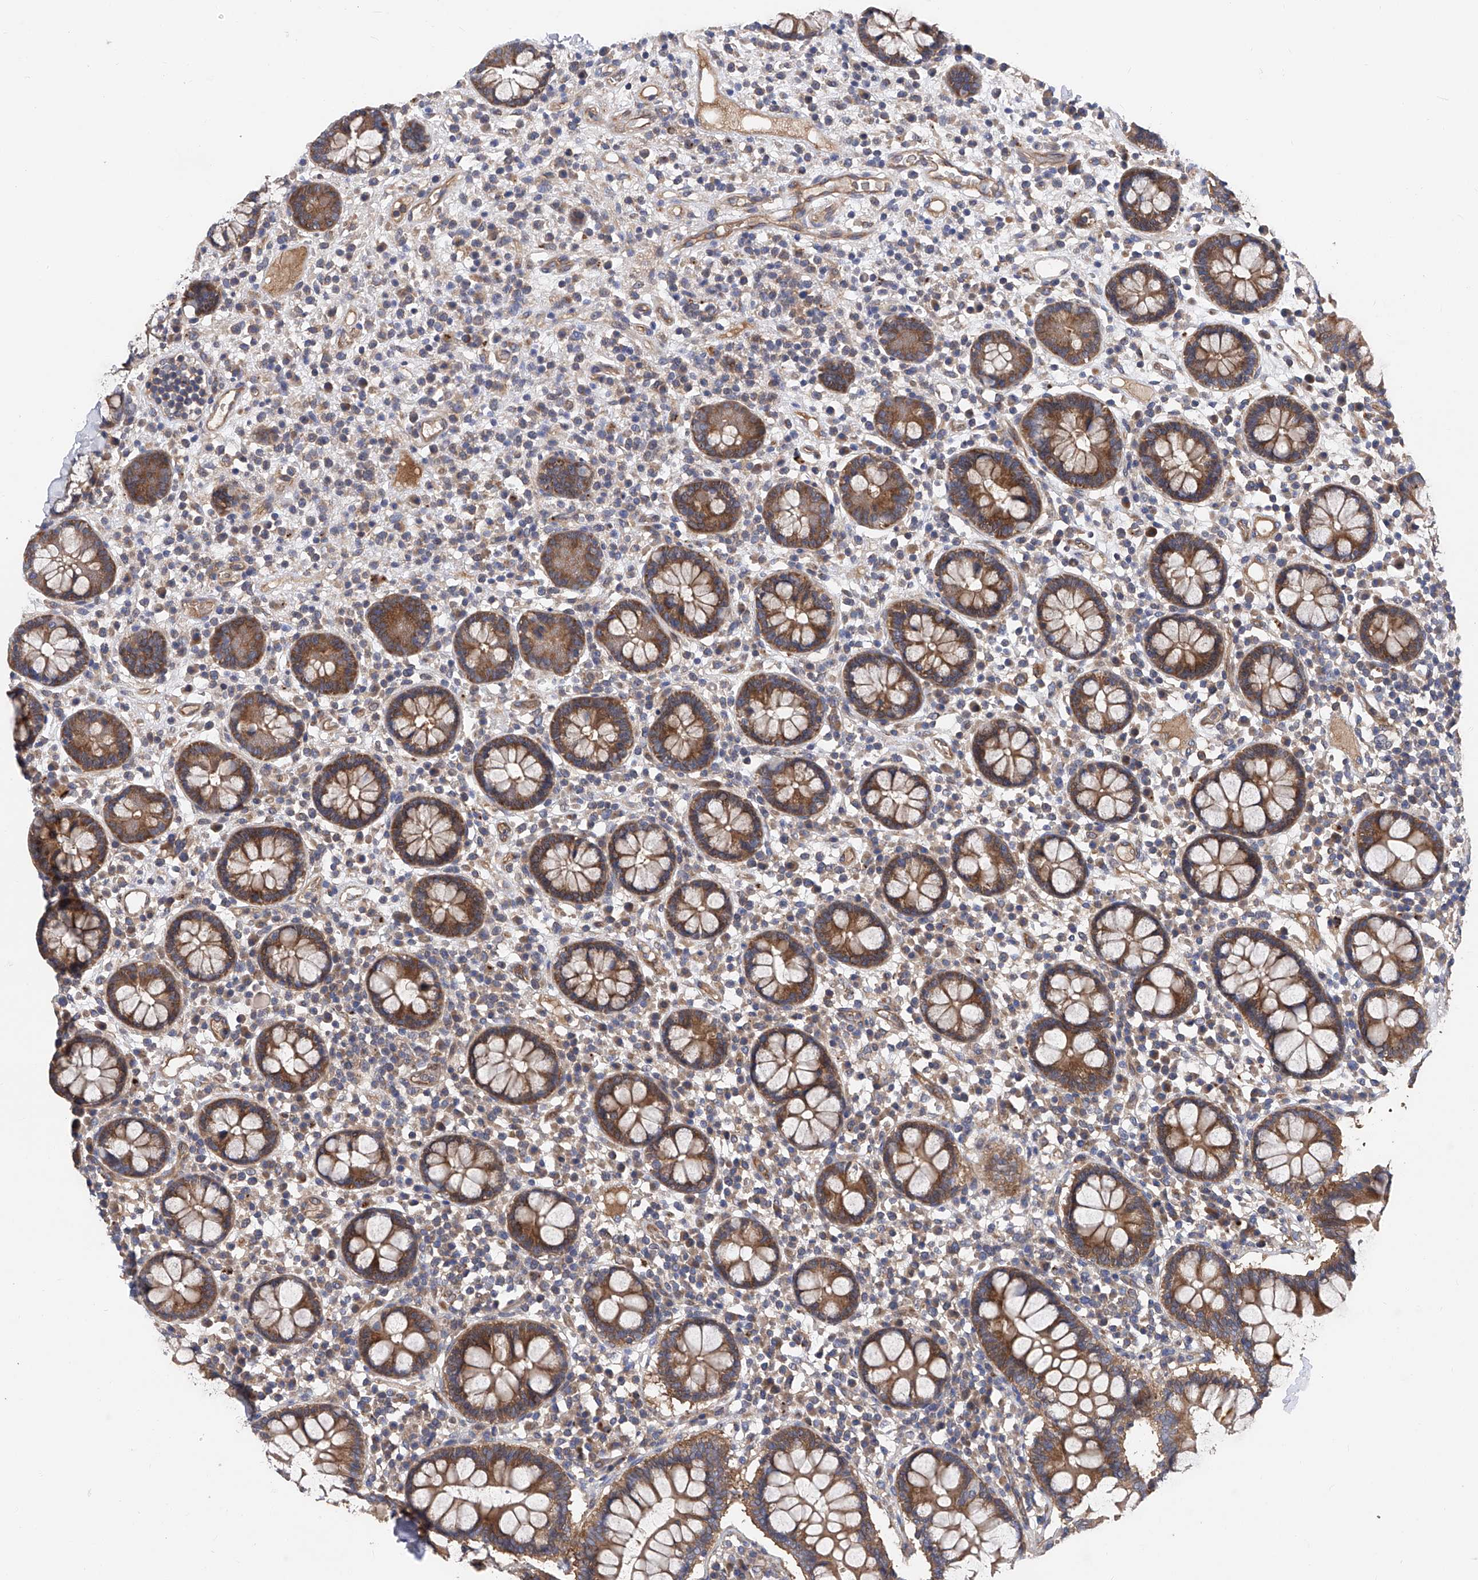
{"staining": {"intensity": "moderate", "quantity": ">75%", "location": "cytoplasmic/membranous"}, "tissue": "colon", "cell_type": "Endothelial cells", "image_type": "normal", "snomed": [{"axis": "morphology", "description": "Normal tissue, NOS"}, {"axis": "topography", "description": "Colon"}], "caption": "IHC photomicrograph of unremarkable colon: human colon stained using immunohistochemistry (IHC) exhibits medium levels of moderate protein expression localized specifically in the cytoplasmic/membranous of endothelial cells, appearing as a cytoplasmic/membranous brown color.", "gene": "PTK2", "patient": {"sex": "female", "age": 79}}